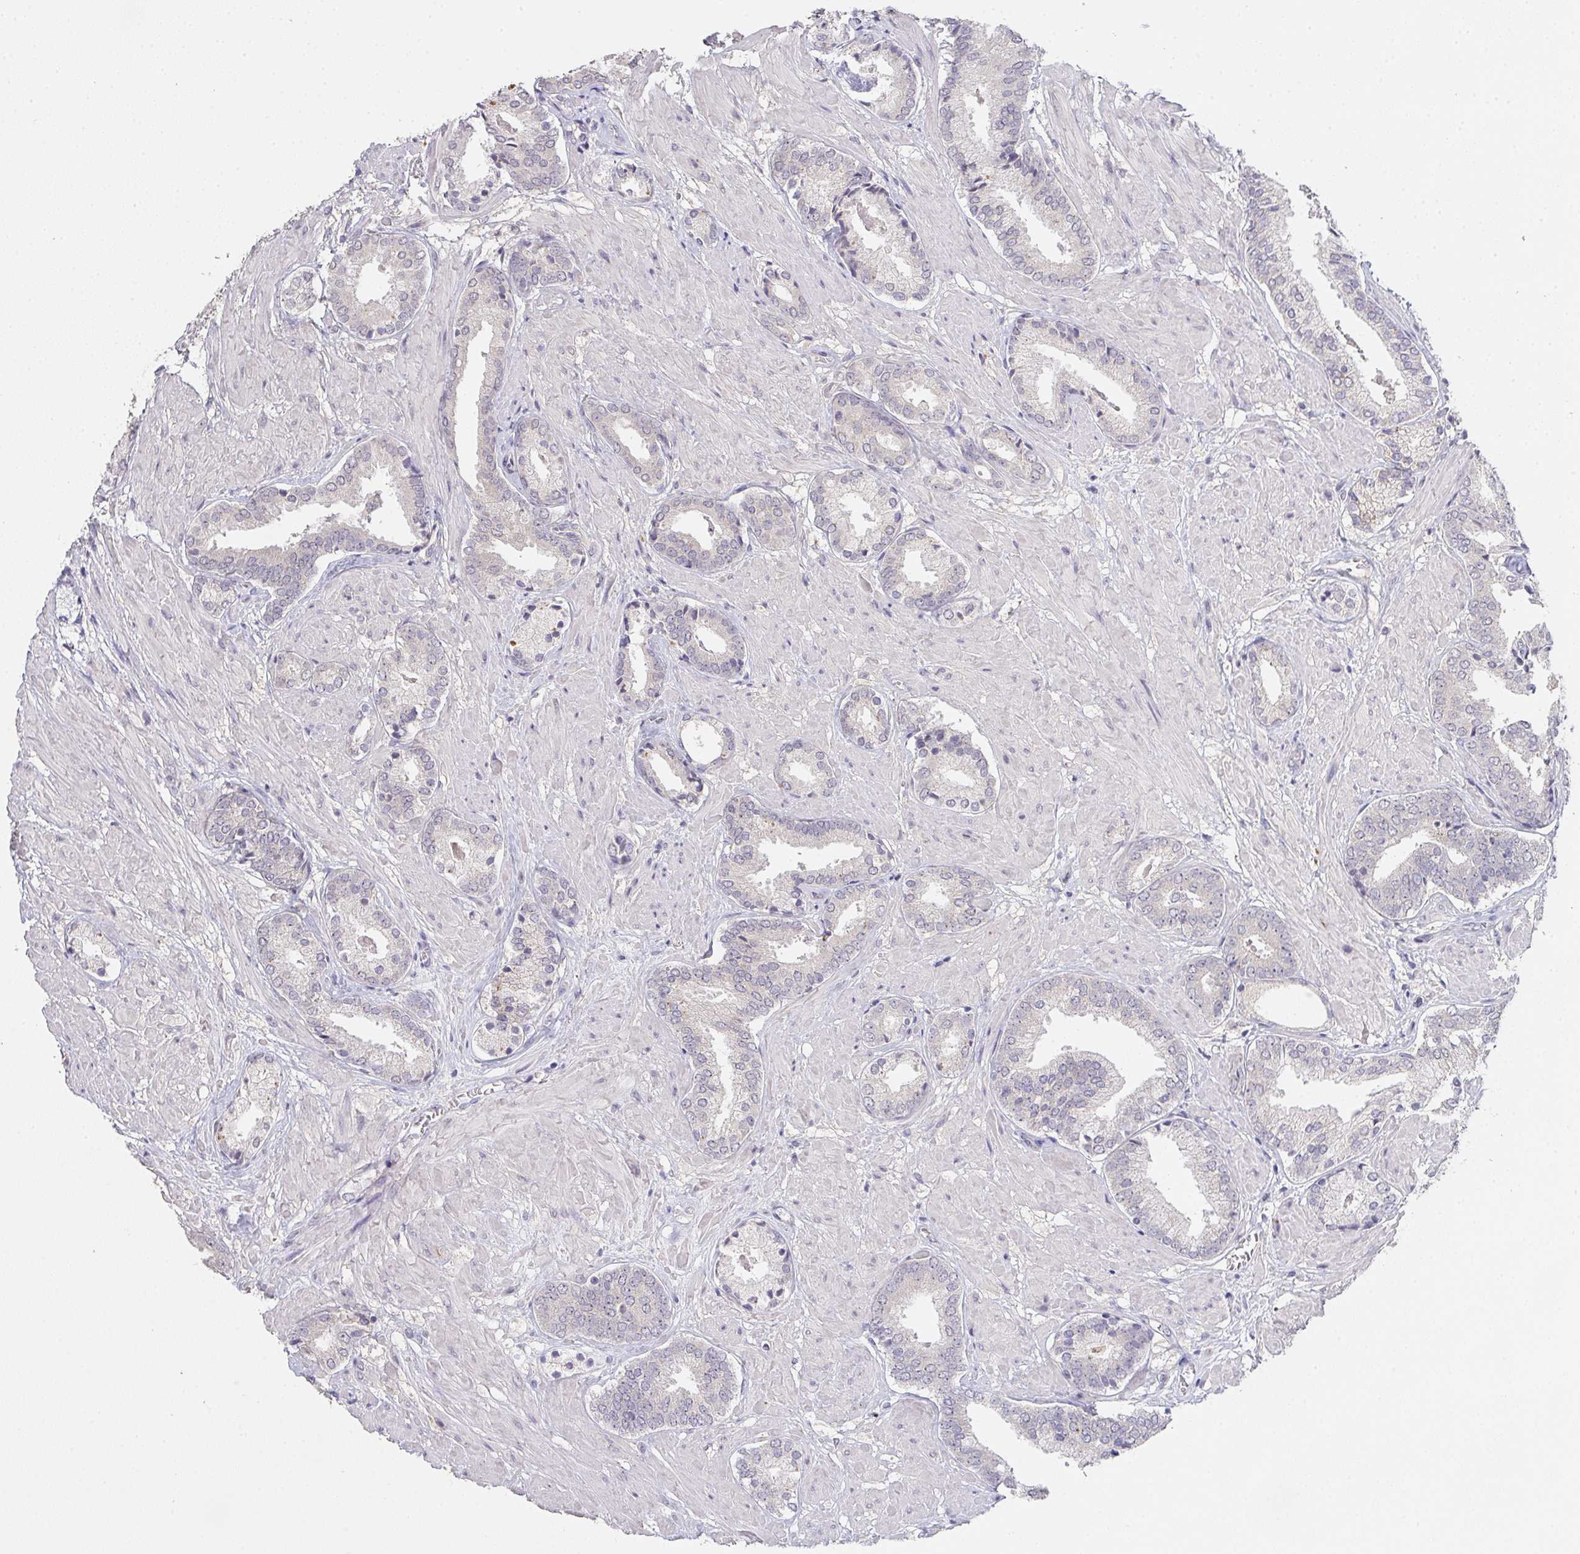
{"staining": {"intensity": "negative", "quantity": "none", "location": "none"}, "tissue": "prostate cancer", "cell_type": "Tumor cells", "image_type": "cancer", "snomed": [{"axis": "morphology", "description": "Adenocarcinoma, High grade"}, {"axis": "topography", "description": "Prostate"}], "caption": "There is no significant staining in tumor cells of prostate cancer.", "gene": "TMEM219", "patient": {"sex": "male", "age": 56}}